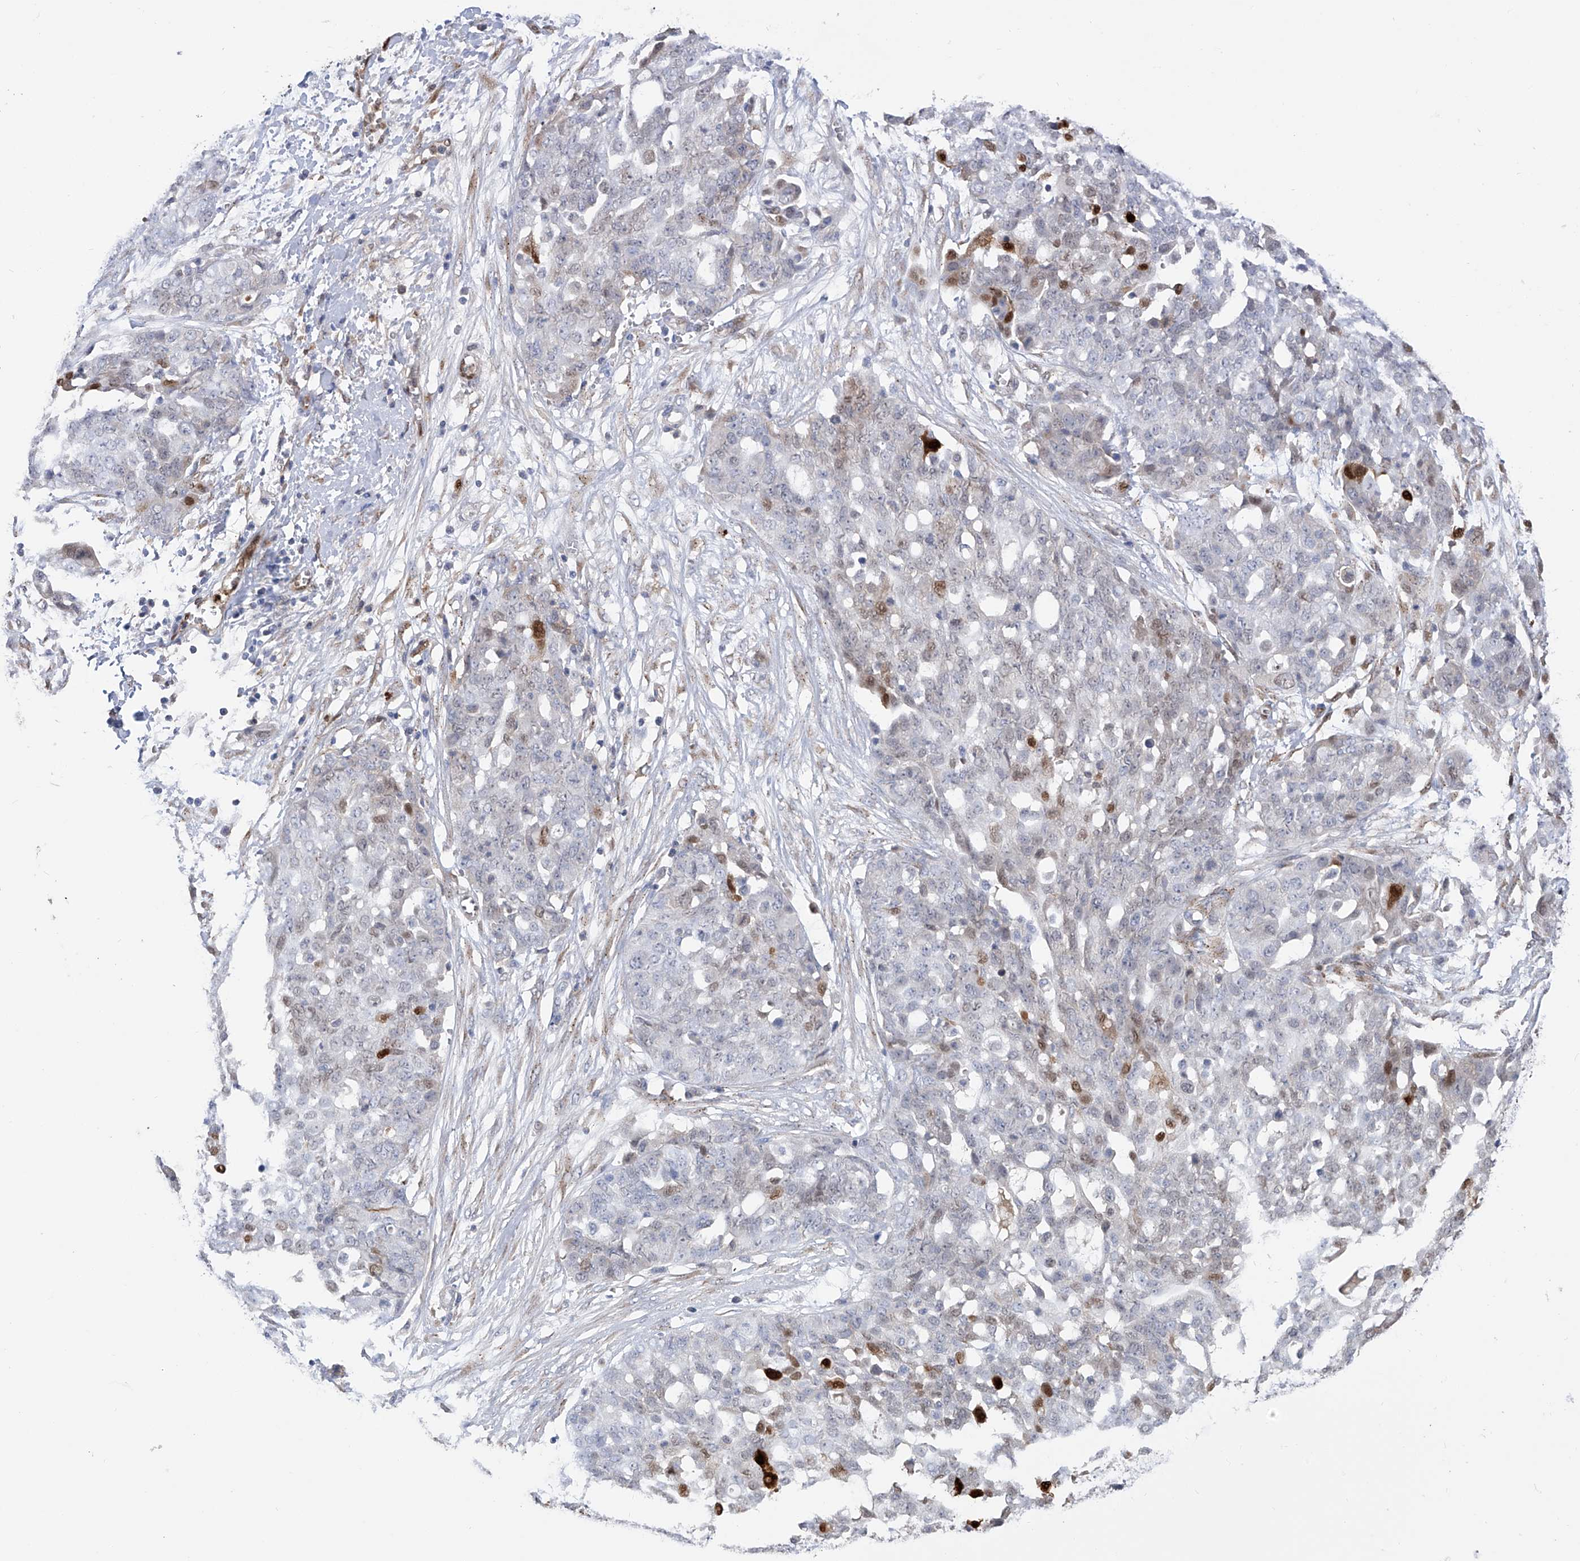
{"staining": {"intensity": "moderate", "quantity": "<25%", "location": "nuclear"}, "tissue": "ovarian cancer", "cell_type": "Tumor cells", "image_type": "cancer", "snomed": [{"axis": "morphology", "description": "Cystadenocarcinoma, serous, NOS"}, {"axis": "topography", "description": "Soft tissue"}, {"axis": "topography", "description": "Ovary"}], "caption": "Moderate nuclear staining for a protein is identified in about <25% of tumor cells of serous cystadenocarcinoma (ovarian) using IHC.", "gene": "PHF20", "patient": {"sex": "female", "age": 57}}